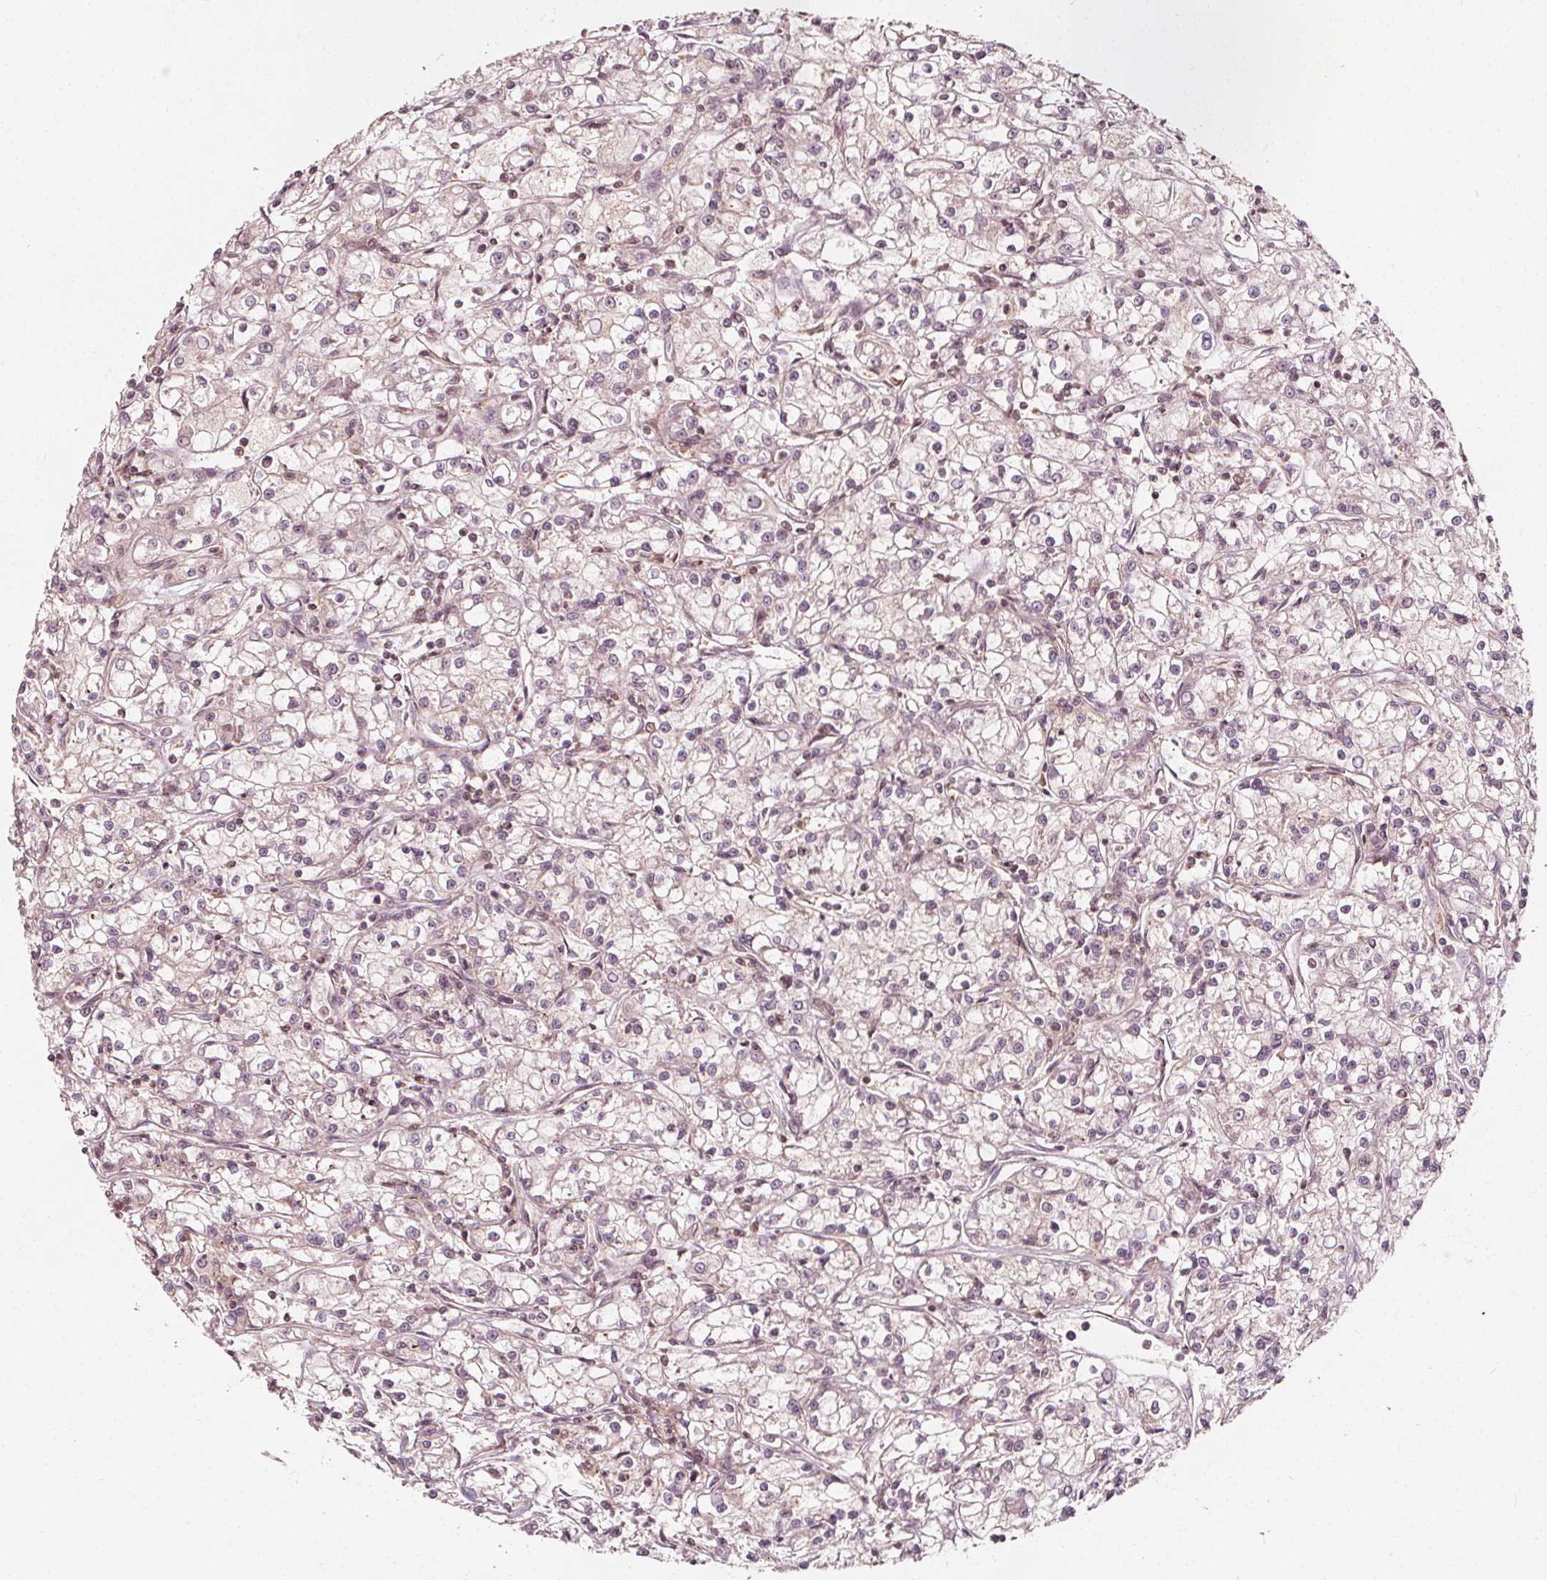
{"staining": {"intensity": "weak", "quantity": "25%-75%", "location": "cytoplasmic/membranous"}, "tissue": "renal cancer", "cell_type": "Tumor cells", "image_type": "cancer", "snomed": [{"axis": "morphology", "description": "Adenocarcinoma, NOS"}, {"axis": "topography", "description": "Kidney"}], "caption": "Protein expression analysis of human renal adenocarcinoma reveals weak cytoplasmic/membranous expression in approximately 25%-75% of tumor cells.", "gene": "AIP", "patient": {"sex": "female", "age": 59}}